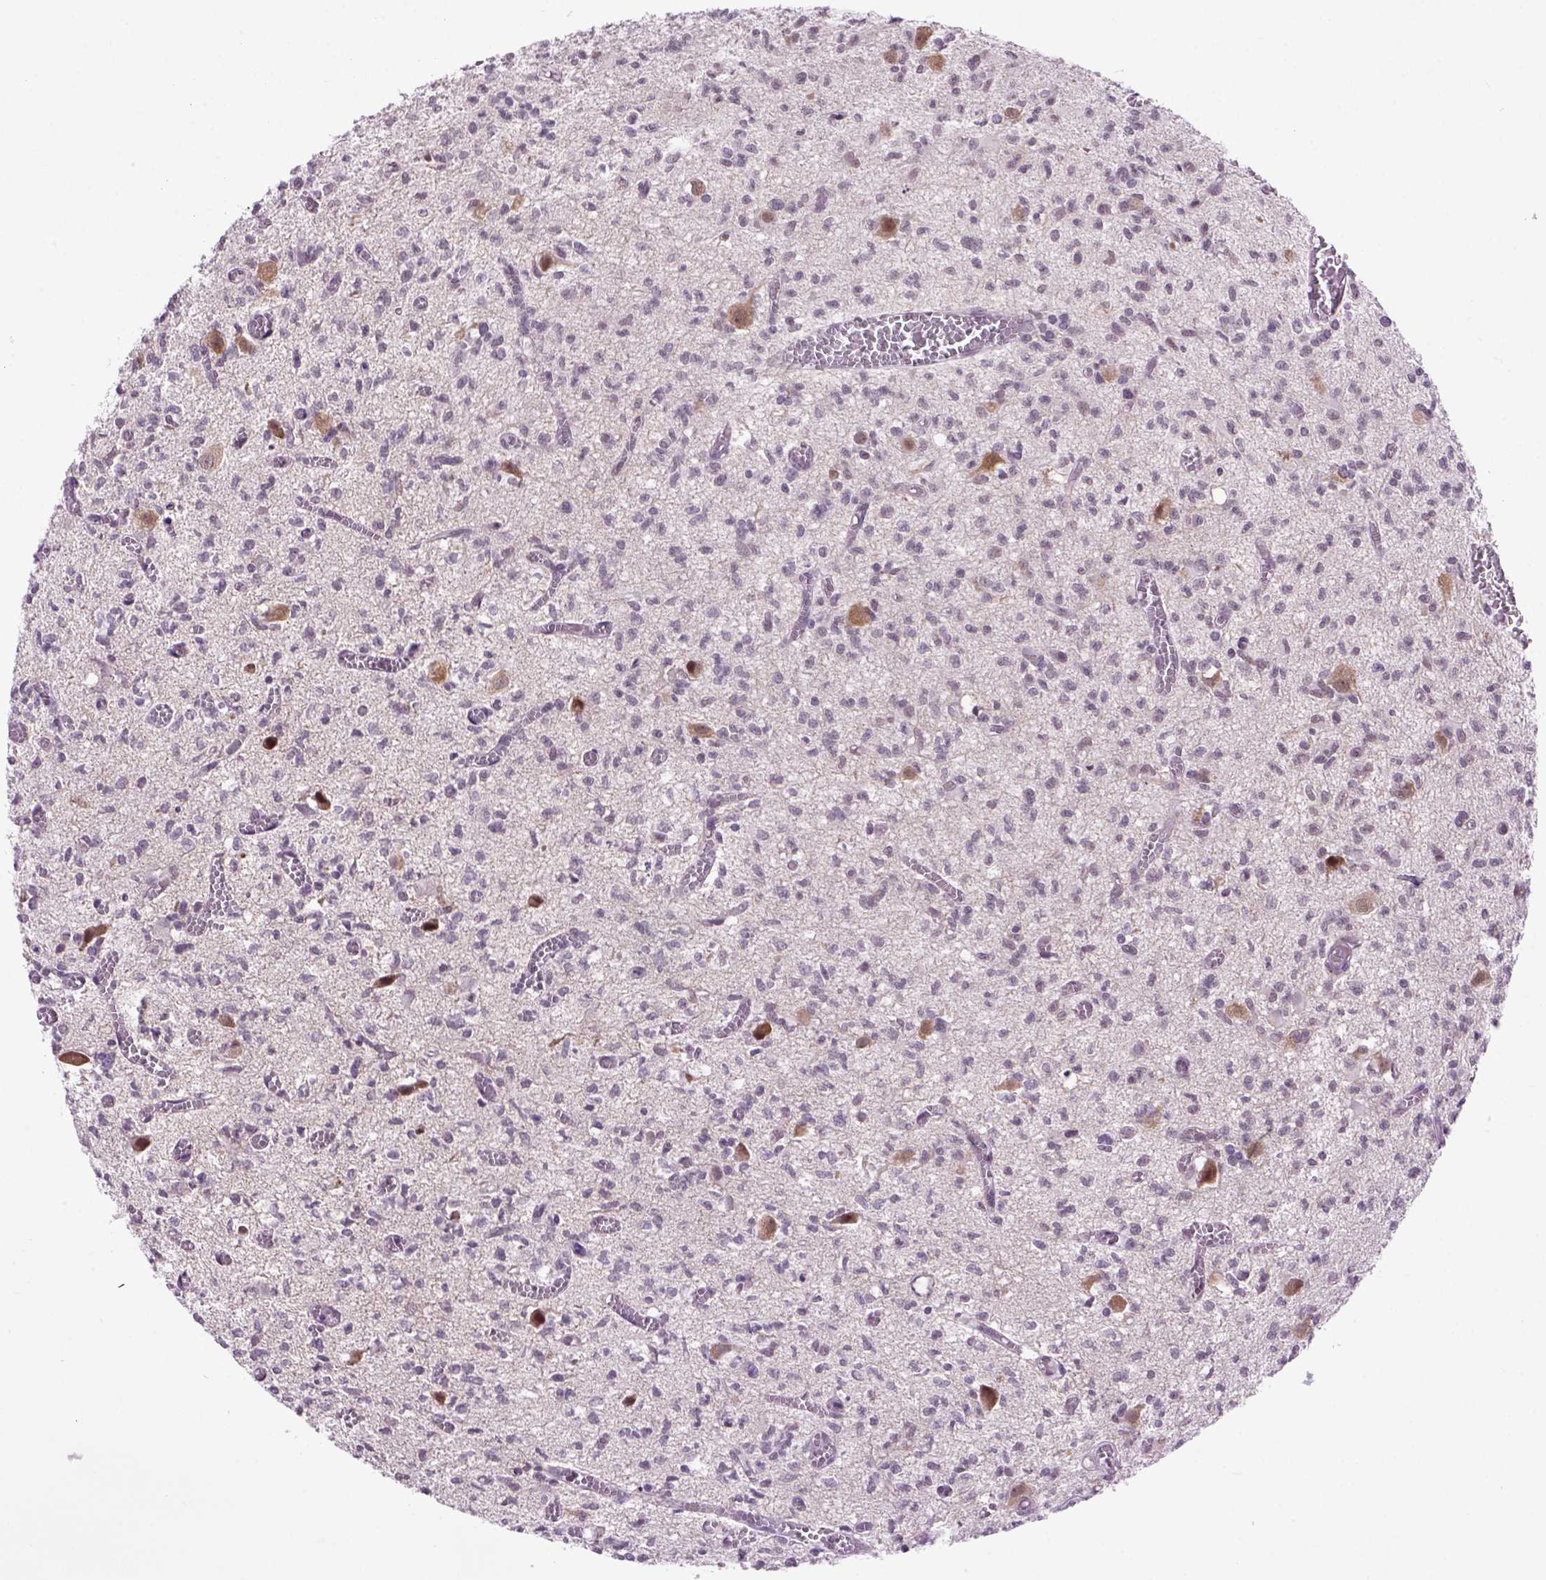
{"staining": {"intensity": "negative", "quantity": "none", "location": "none"}, "tissue": "glioma", "cell_type": "Tumor cells", "image_type": "cancer", "snomed": [{"axis": "morphology", "description": "Glioma, malignant, Low grade"}, {"axis": "topography", "description": "Brain"}], "caption": "The immunohistochemistry micrograph has no significant expression in tumor cells of low-grade glioma (malignant) tissue.", "gene": "TBPL1", "patient": {"sex": "male", "age": 64}}